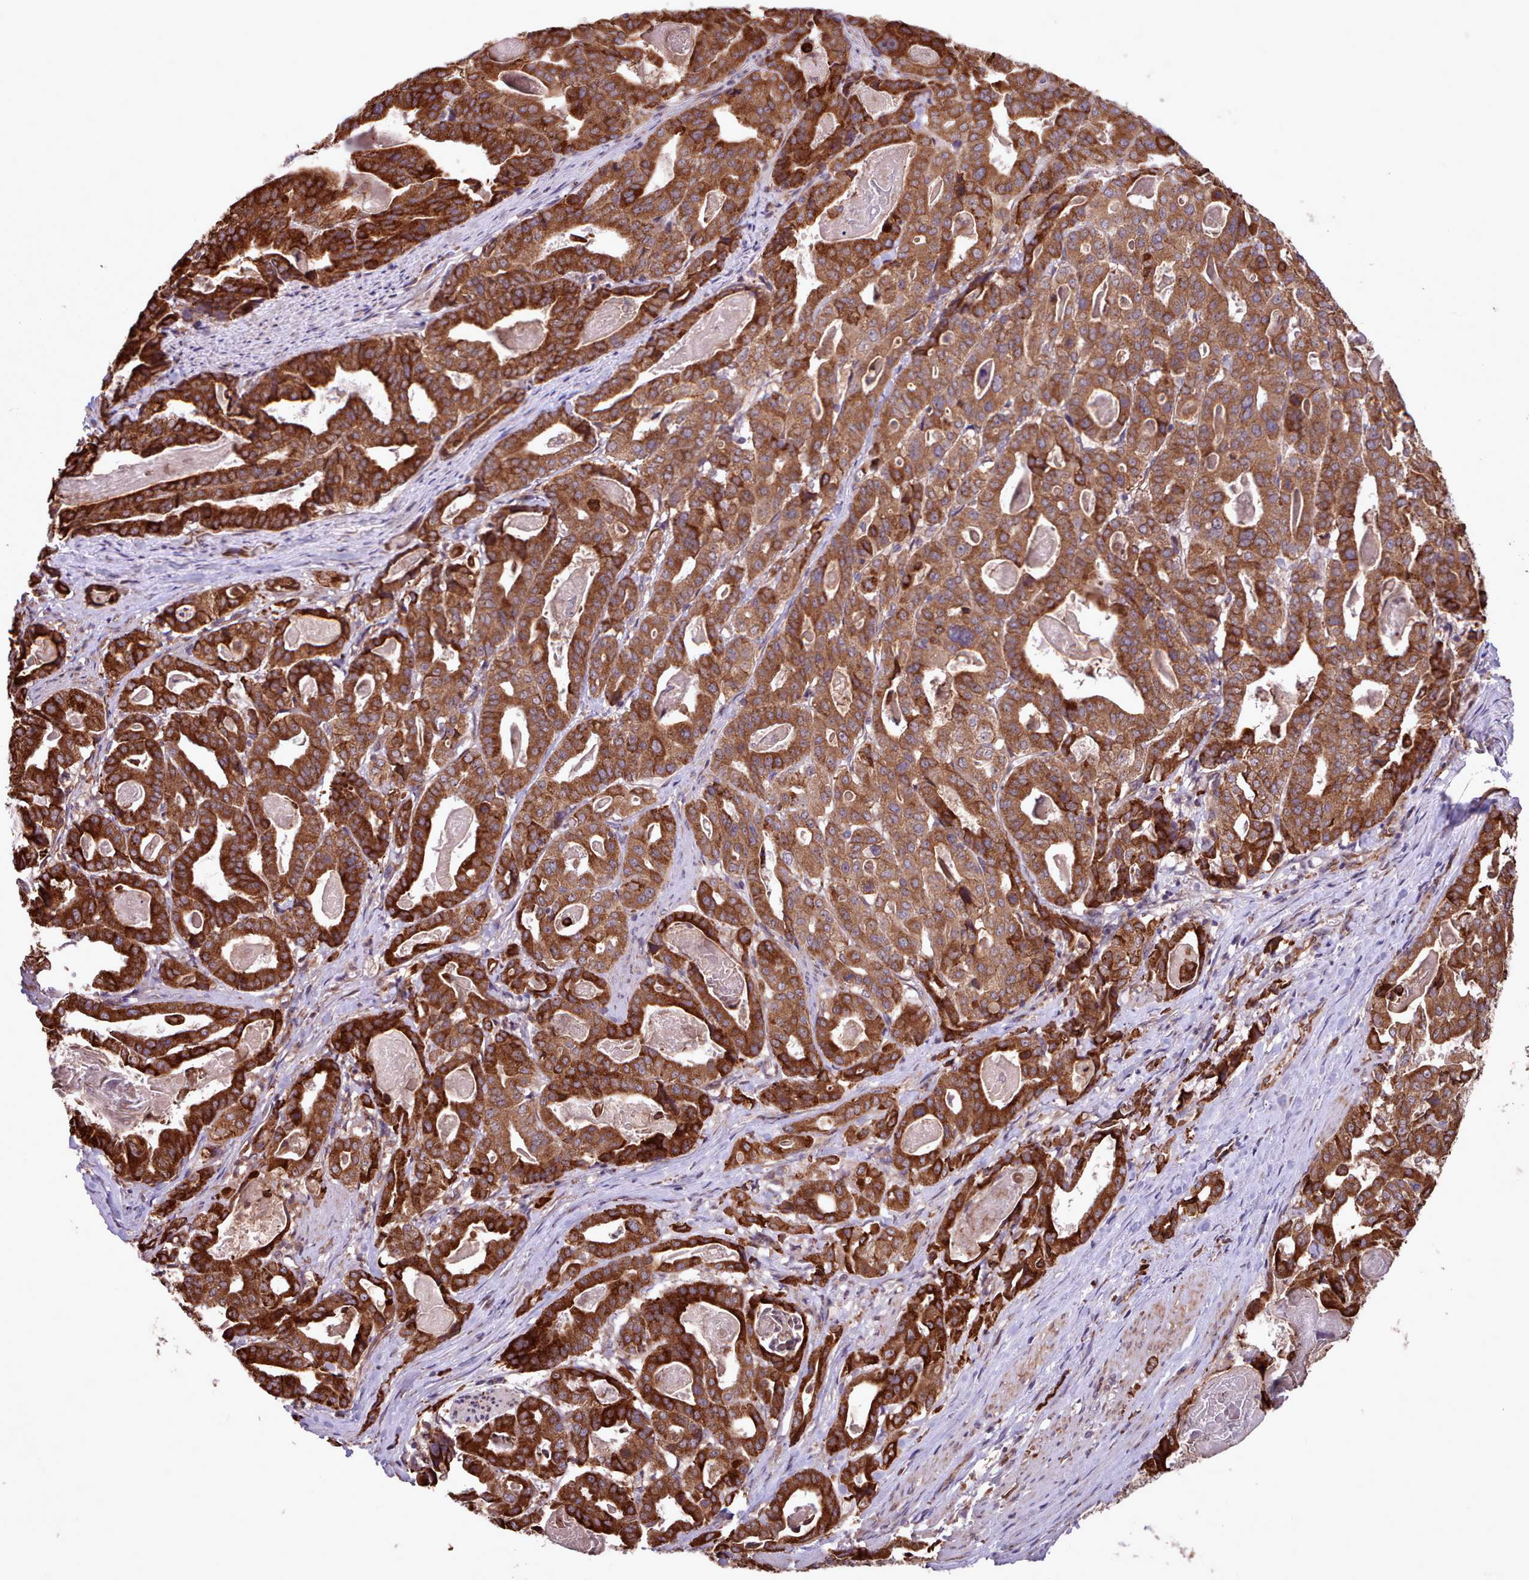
{"staining": {"intensity": "strong", "quantity": ">75%", "location": "cytoplasmic/membranous"}, "tissue": "stomach cancer", "cell_type": "Tumor cells", "image_type": "cancer", "snomed": [{"axis": "morphology", "description": "Adenocarcinoma, NOS"}, {"axis": "topography", "description": "Stomach"}], "caption": "This image demonstrates IHC staining of human stomach cancer, with high strong cytoplasmic/membranous expression in about >75% of tumor cells.", "gene": "TTLL3", "patient": {"sex": "male", "age": 48}}